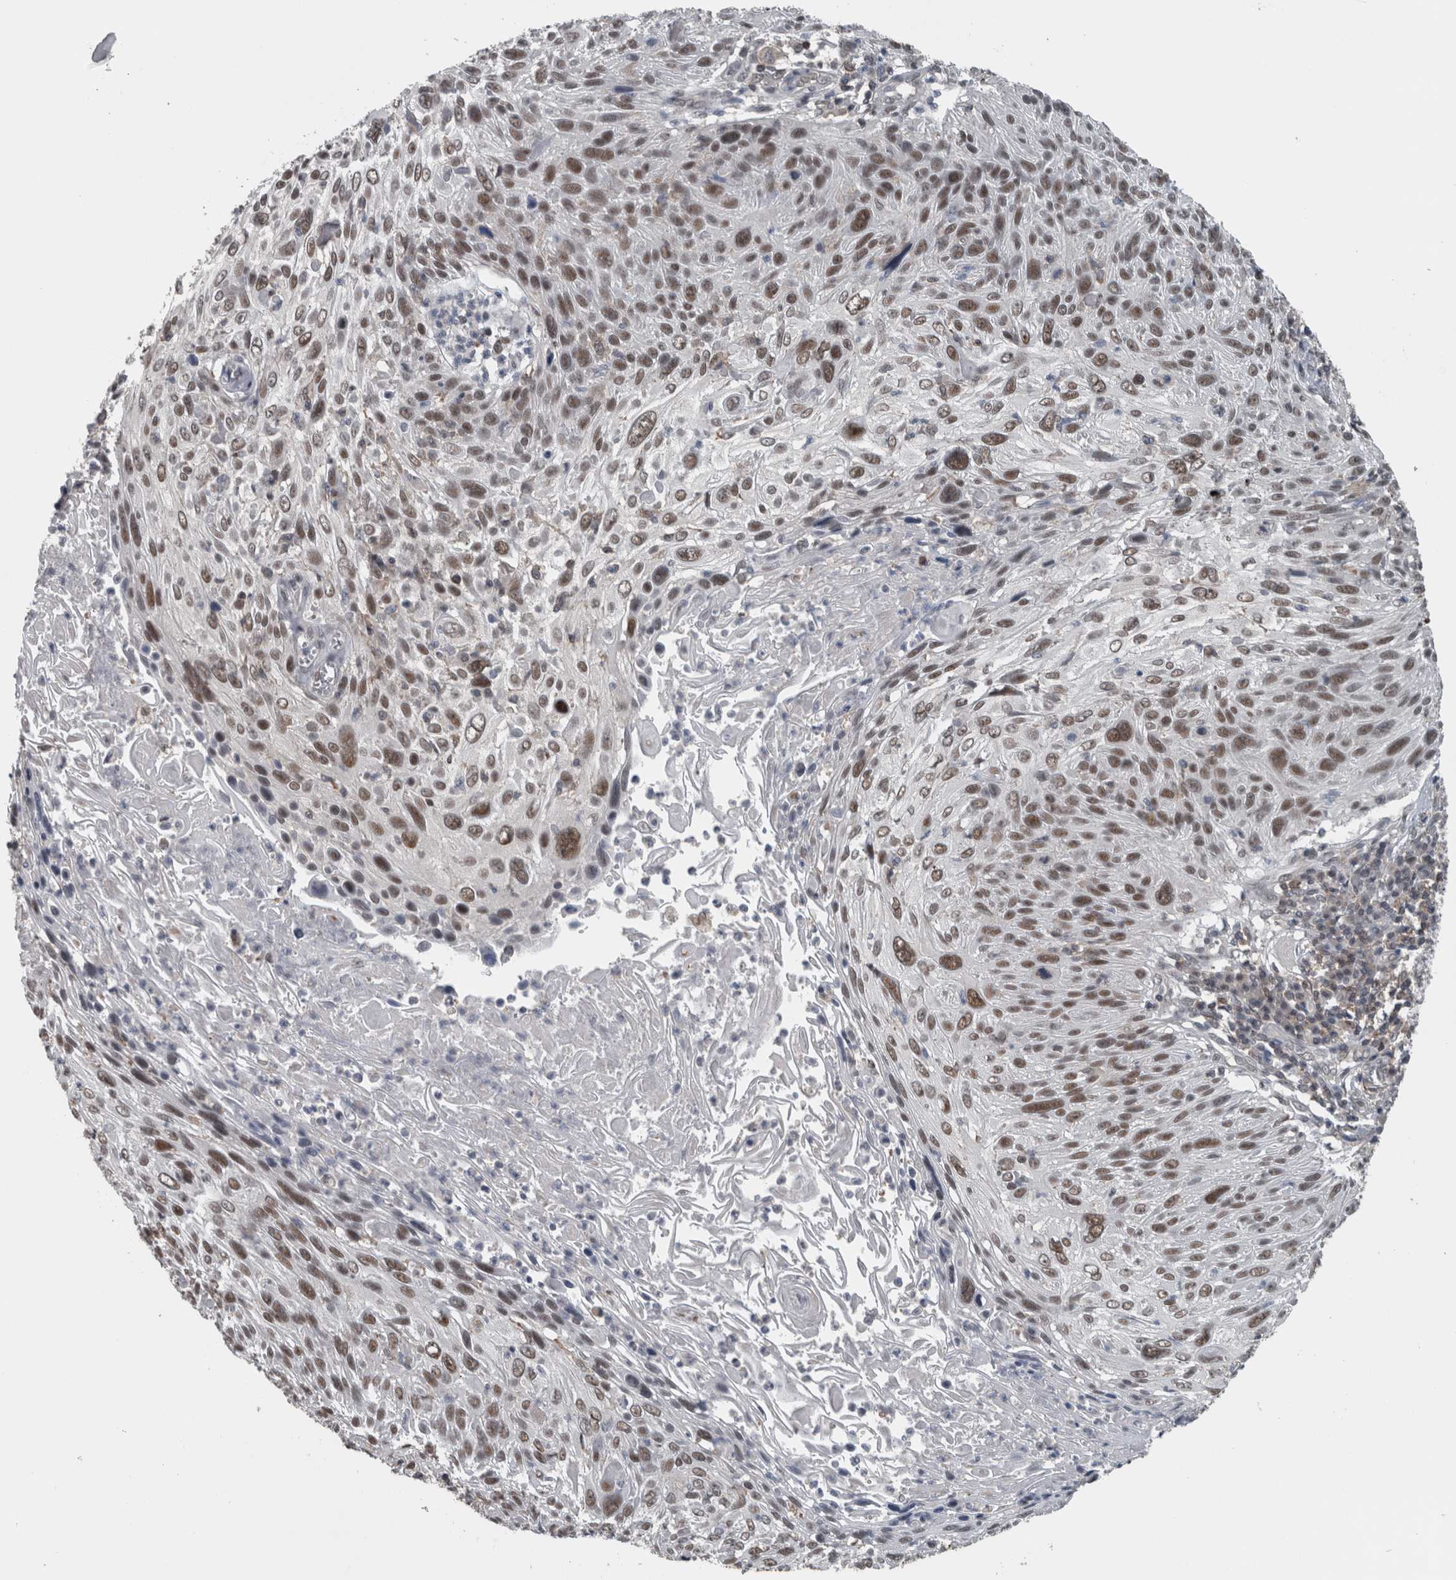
{"staining": {"intensity": "strong", "quantity": ">75%", "location": "nuclear"}, "tissue": "cervical cancer", "cell_type": "Tumor cells", "image_type": "cancer", "snomed": [{"axis": "morphology", "description": "Squamous cell carcinoma, NOS"}, {"axis": "topography", "description": "Cervix"}], "caption": "Cervical cancer (squamous cell carcinoma) stained for a protein (brown) displays strong nuclear positive staining in approximately >75% of tumor cells.", "gene": "ZBTB21", "patient": {"sex": "female", "age": 51}}